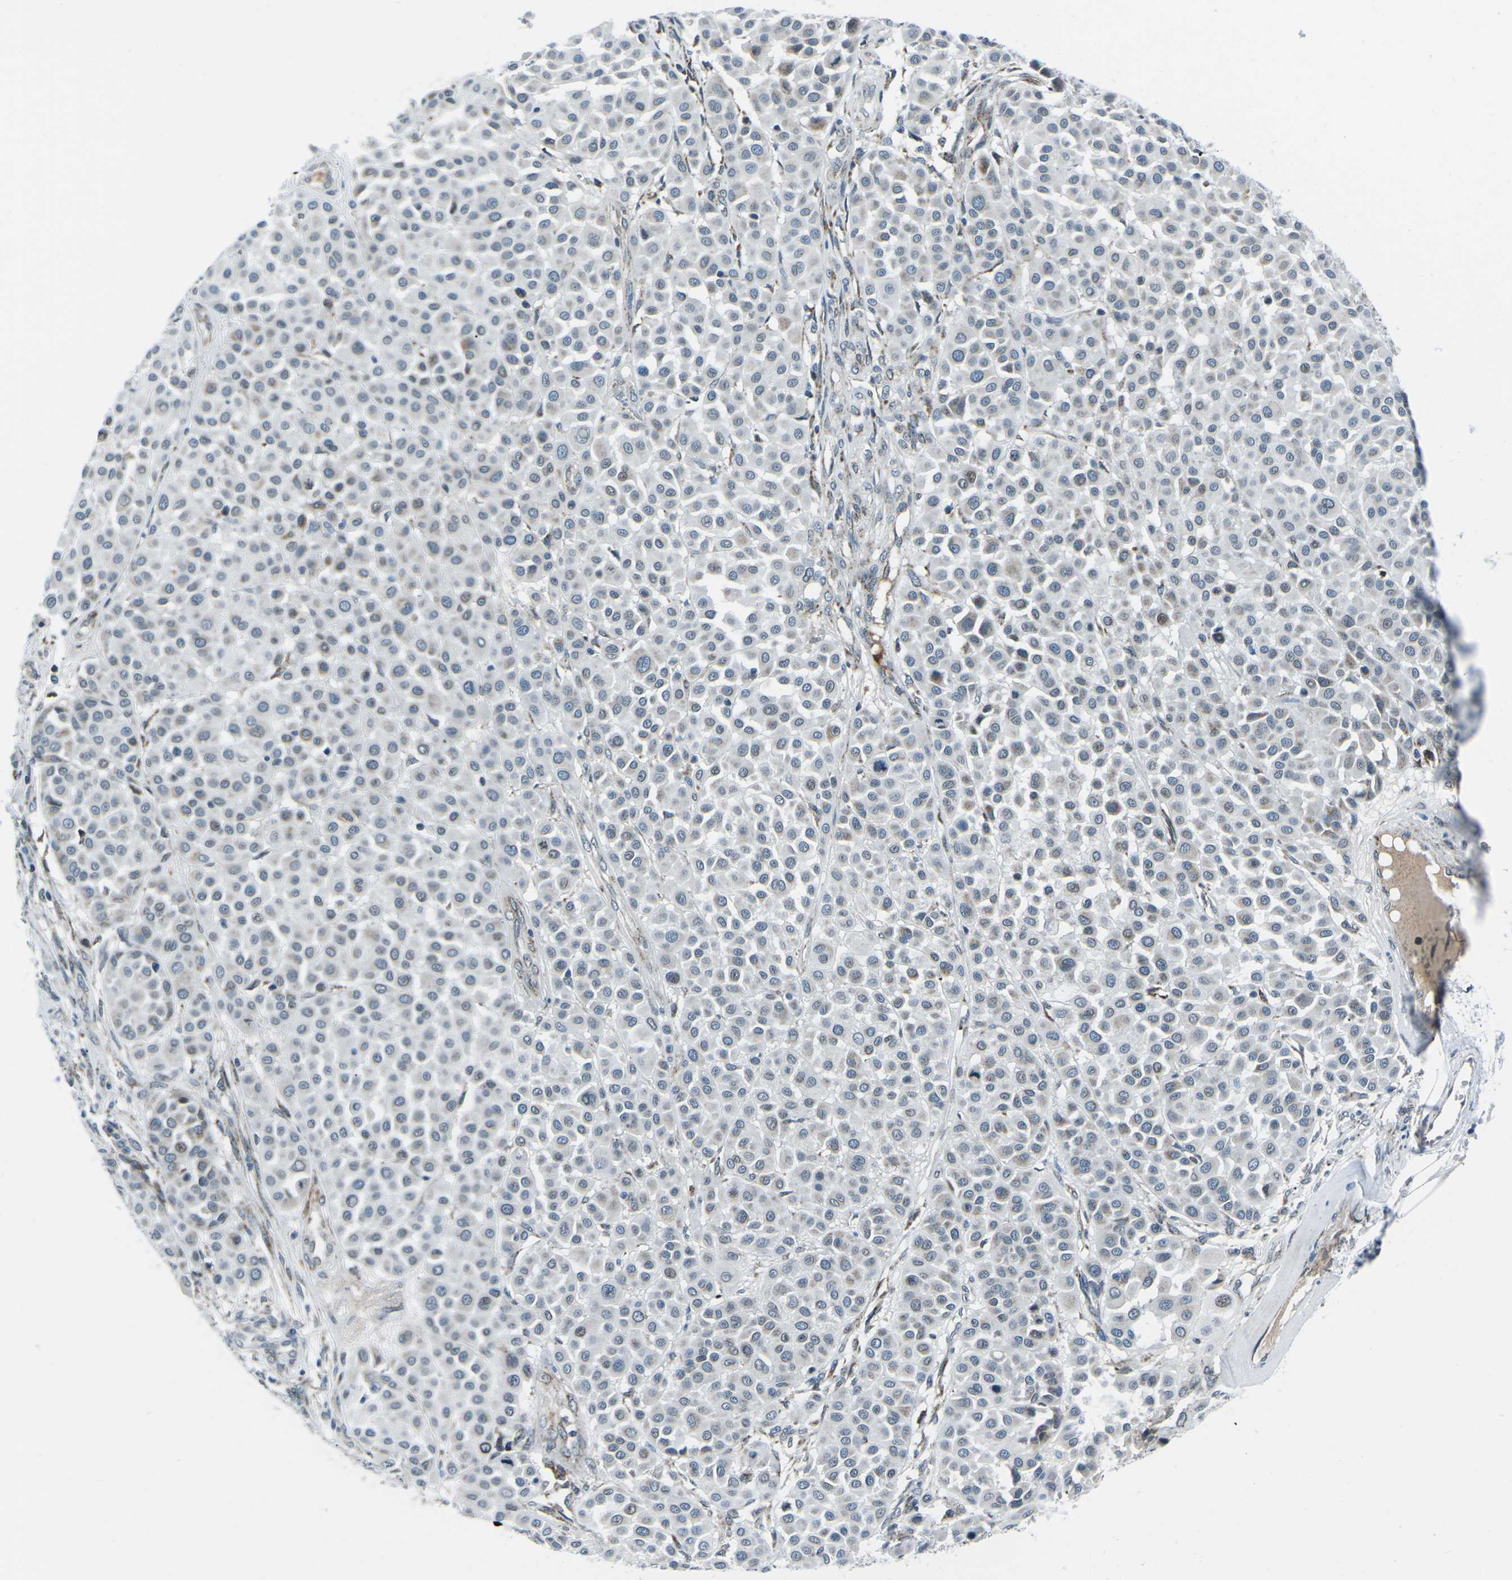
{"staining": {"intensity": "negative", "quantity": "none", "location": "none"}, "tissue": "melanoma", "cell_type": "Tumor cells", "image_type": "cancer", "snomed": [{"axis": "morphology", "description": "Malignant melanoma, Metastatic site"}, {"axis": "topography", "description": "Soft tissue"}], "caption": "Human malignant melanoma (metastatic site) stained for a protein using immunohistochemistry (IHC) exhibits no expression in tumor cells.", "gene": "RFESD", "patient": {"sex": "male", "age": 41}}